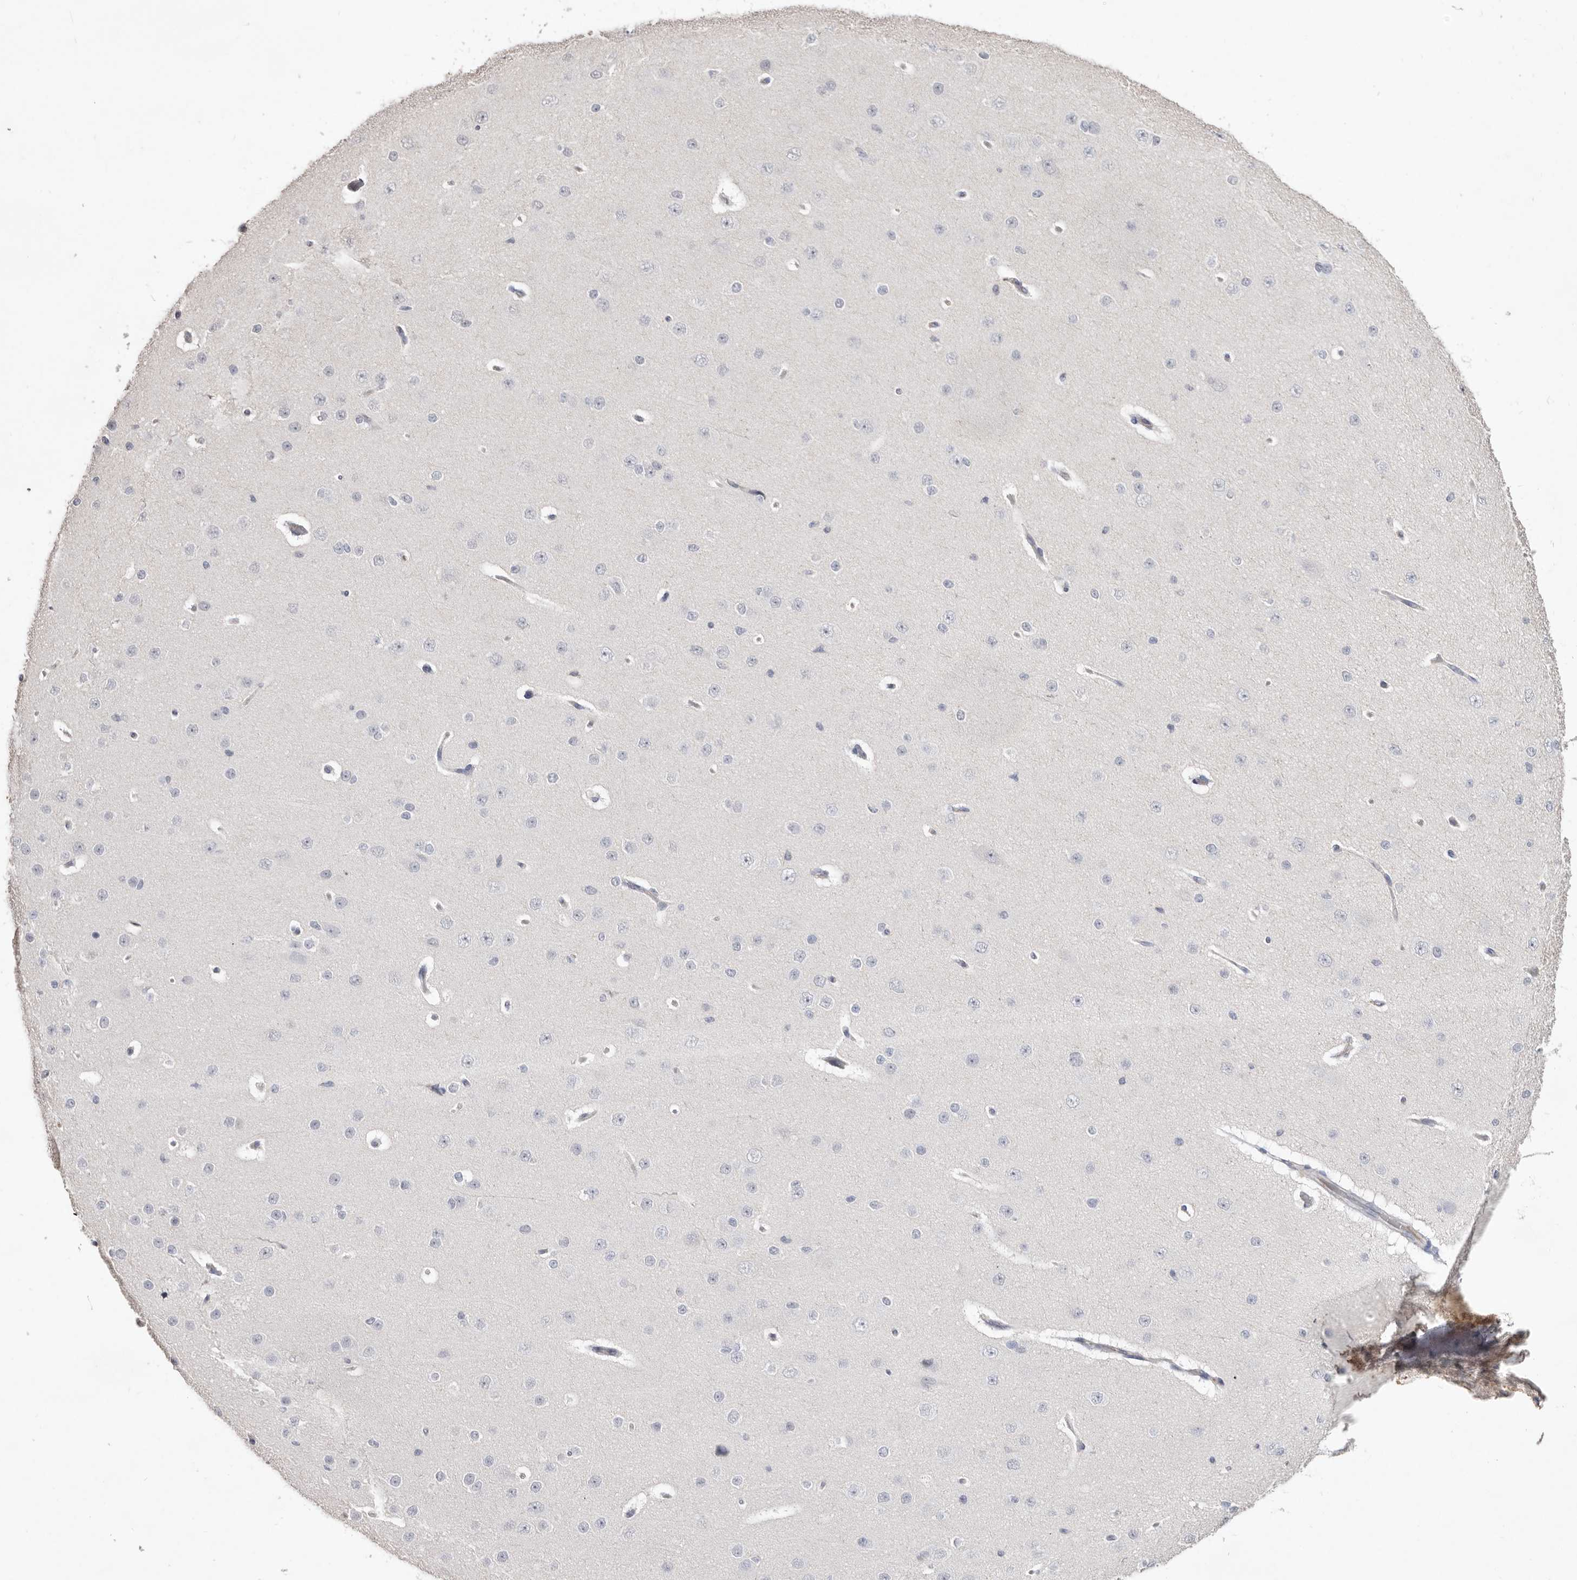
{"staining": {"intensity": "negative", "quantity": "none", "location": "none"}, "tissue": "cerebral cortex", "cell_type": "Endothelial cells", "image_type": "normal", "snomed": [{"axis": "morphology", "description": "Normal tissue, NOS"}, {"axis": "morphology", "description": "Developmental malformation"}, {"axis": "topography", "description": "Cerebral cortex"}], "caption": "A histopathology image of human cerebral cortex is negative for staining in endothelial cells. Nuclei are stained in blue.", "gene": "ZYG11B", "patient": {"sex": "female", "age": 30}}